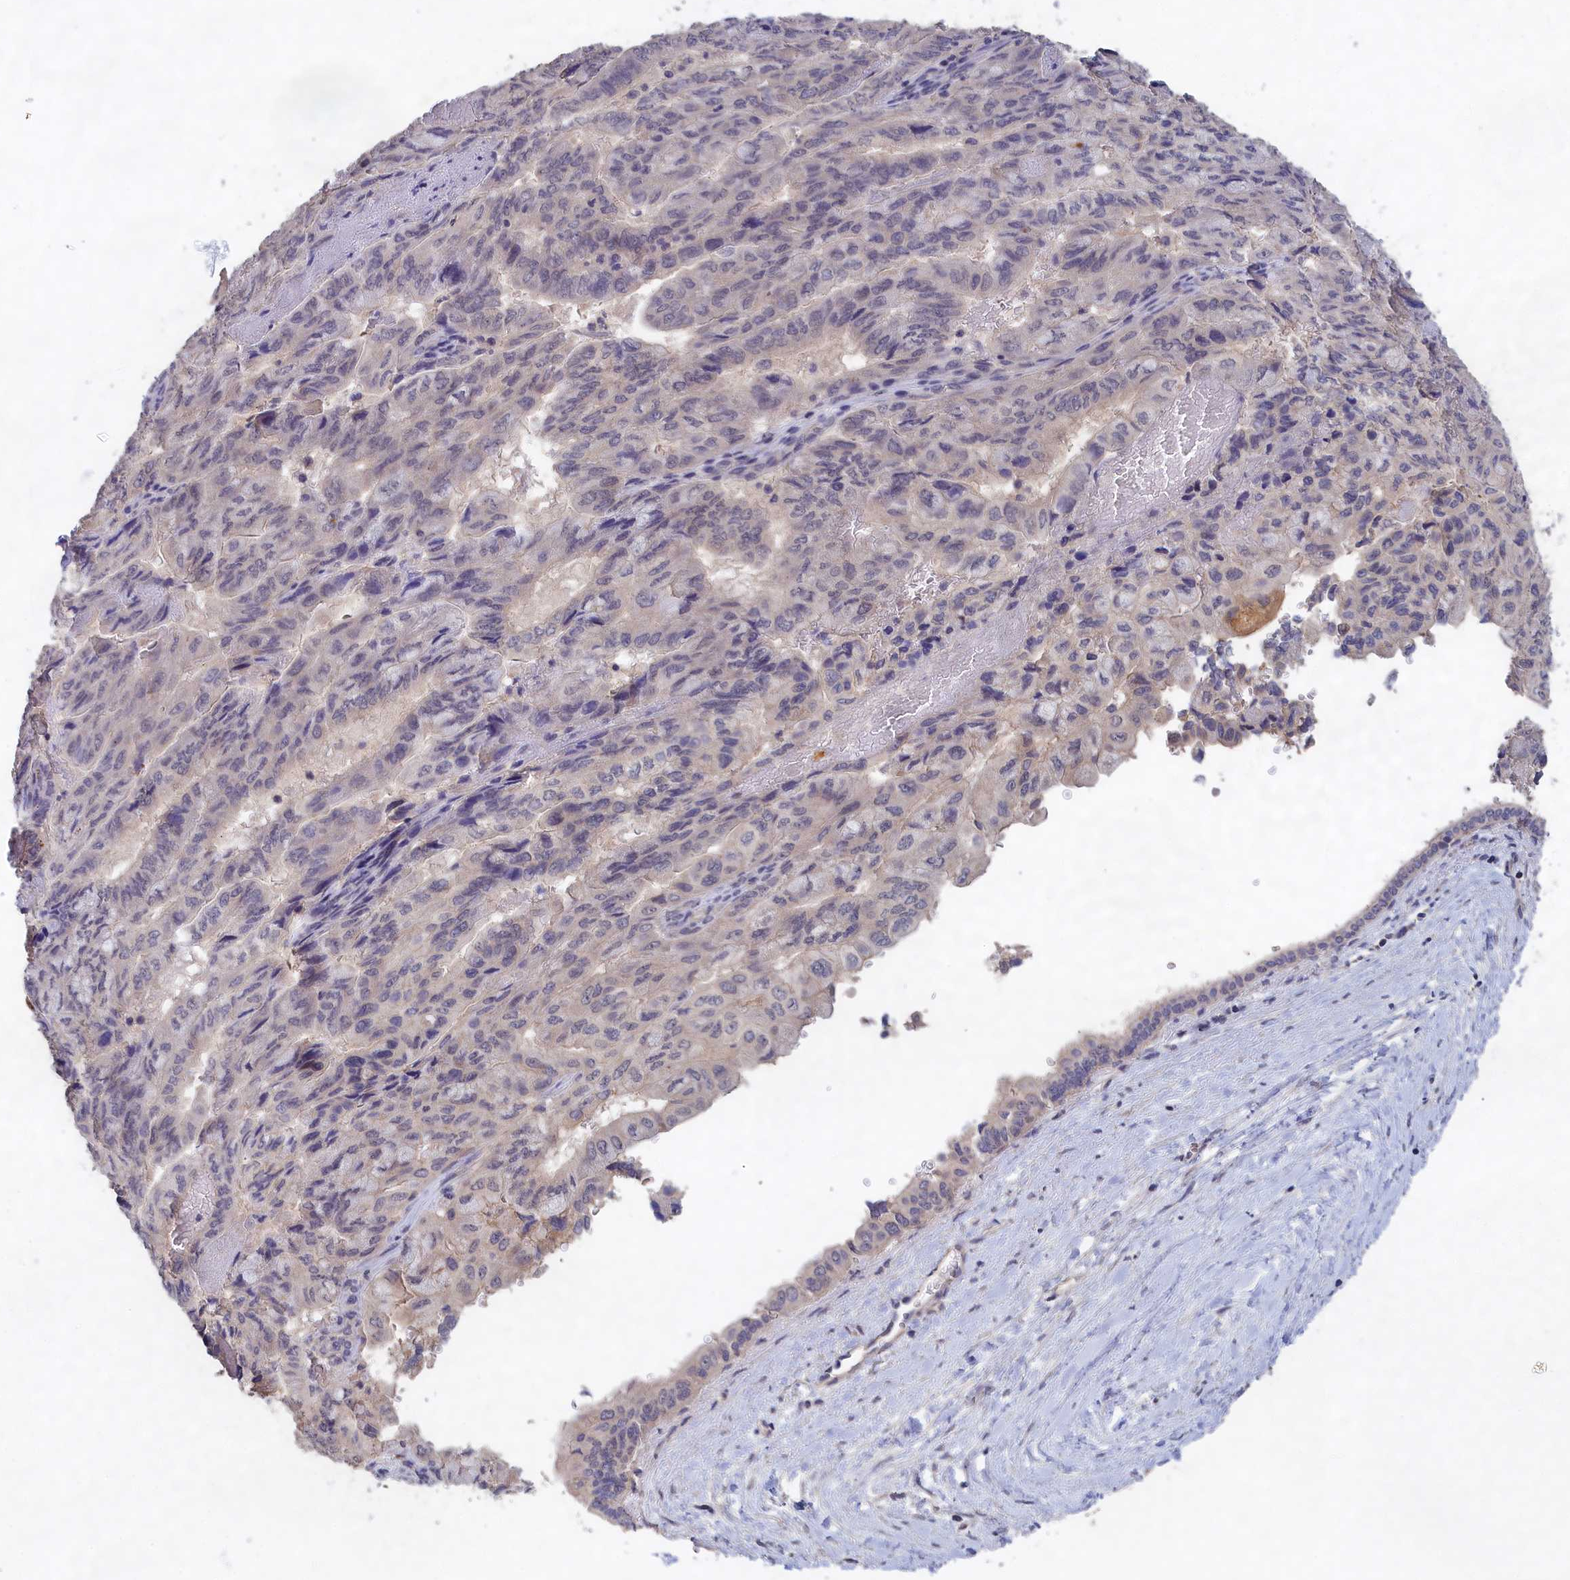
{"staining": {"intensity": "negative", "quantity": "none", "location": "none"}, "tissue": "pancreatic cancer", "cell_type": "Tumor cells", "image_type": "cancer", "snomed": [{"axis": "morphology", "description": "Adenocarcinoma, NOS"}, {"axis": "topography", "description": "Pancreas"}], "caption": "Immunohistochemistry (IHC) image of pancreatic cancer stained for a protein (brown), which displays no expression in tumor cells.", "gene": "CELF5", "patient": {"sex": "male", "age": 51}}